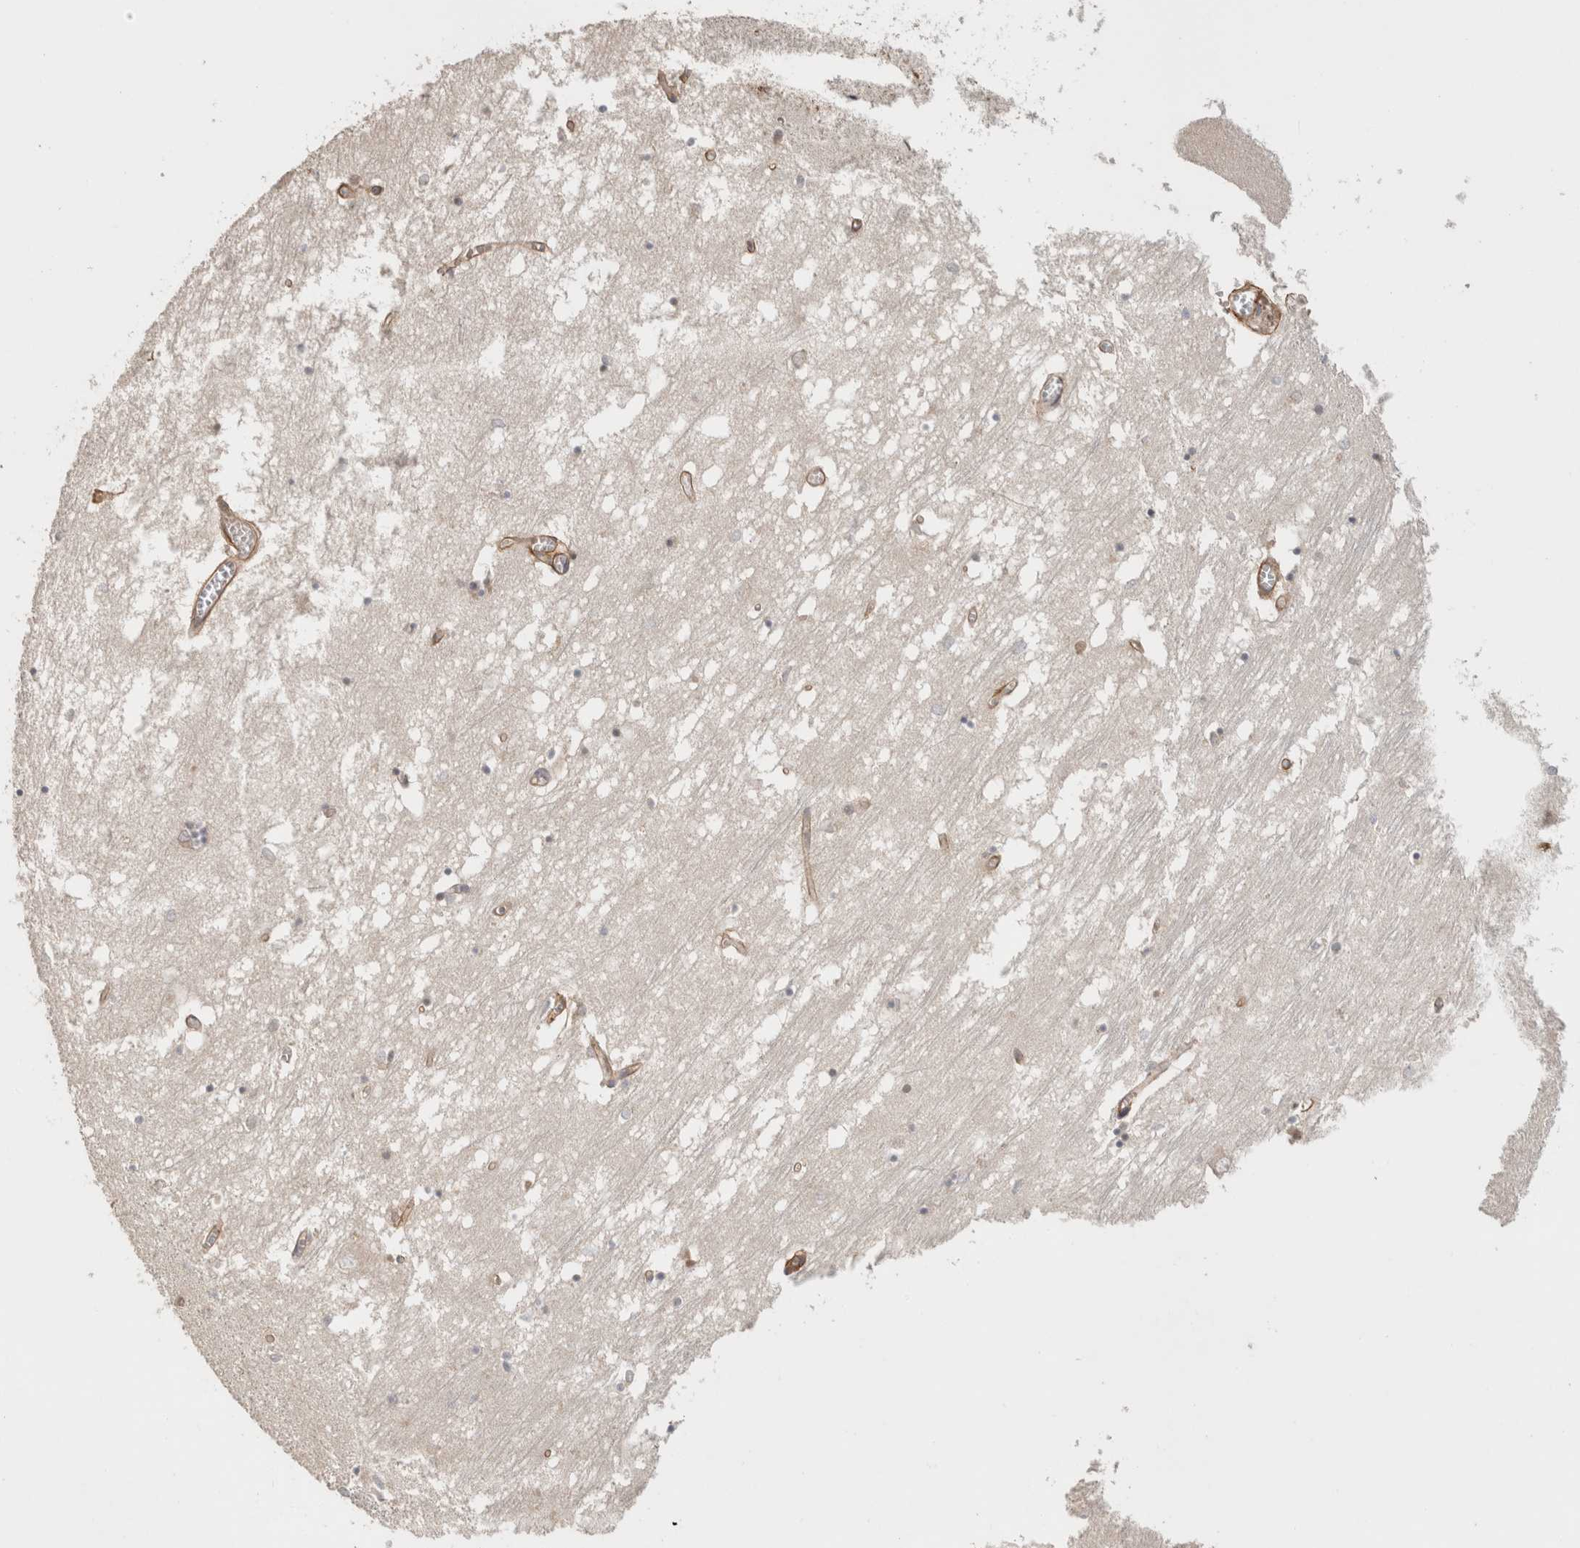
{"staining": {"intensity": "negative", "quantity": "none", "location": "none"}, "tissue": "hippocampus", "cell_type": "Glial cells", "image_type": "normal", "snomed": [{"axis": "morphology", "description": "Normal tissue, NOS"}, {"axis": "topography", "description": "Hippocampus"}], "caption": "Immunohistochemistry (IHC) image of unremarkable hippocampus stained for a protein (brown), which exhibits no expression in glial cells.", "gene": "HSPG2", "patient": {"sex": "male", "age": 70}}